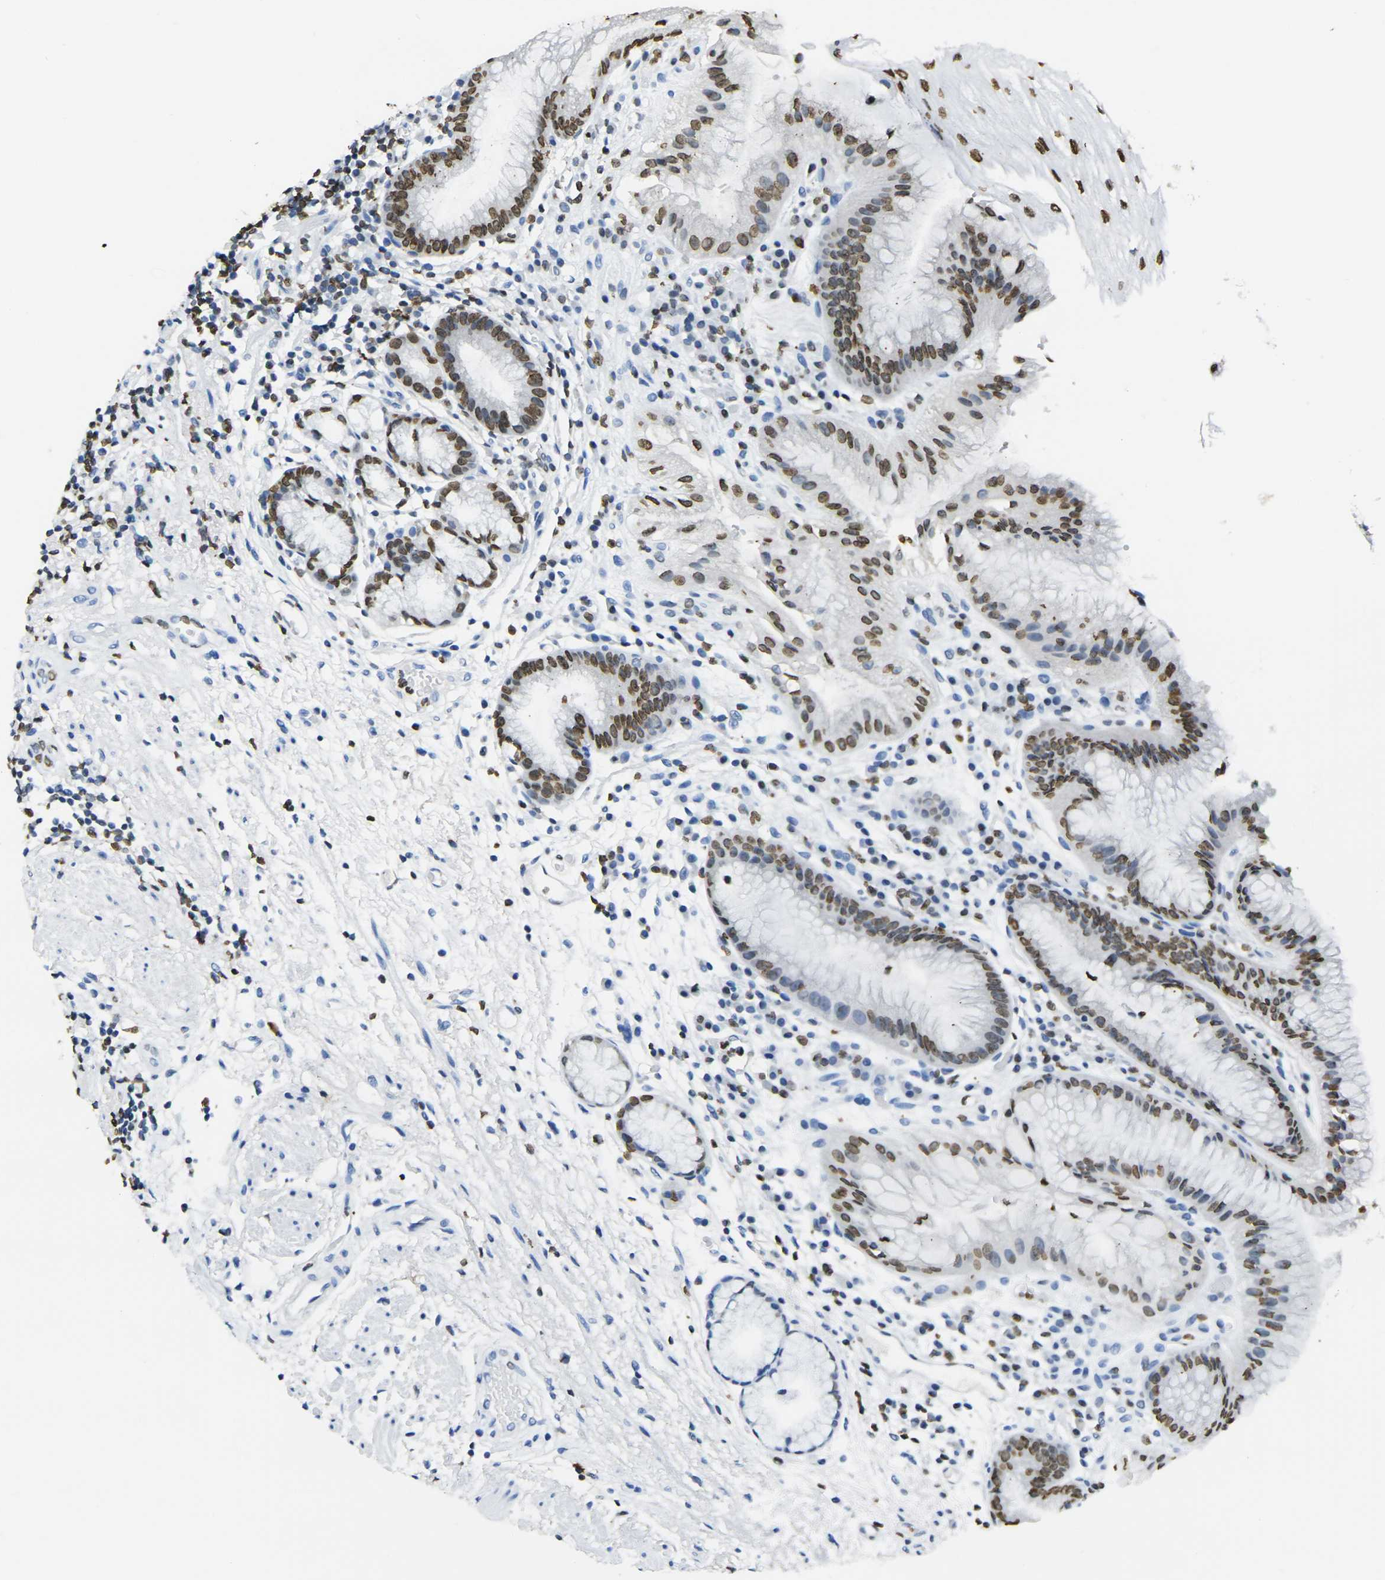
{"staining": {"intensity": "strong", "quantity": ">75%", "location": "nuclear"}, "tissue": "stomach", "cell_type": "Glandular cells", "image_type": "normal", "snomed": [{"axis": "morphology", "description": "Normal tissue, NOS"}, {"axis": "topography", "description": "Stomach, upper"}], "caption": "Immunohistochemistry (IHC) histopathology image of unremarkable stomach: stomach stained using immunohistochemistry (IHC) shows high levels of strong protein expression localized specifically in the nuclear of glandular cells, appearing as a nuclear brown color.", "gene": "DRAXIN", "patient": {"sex": "male", "age": 72}}